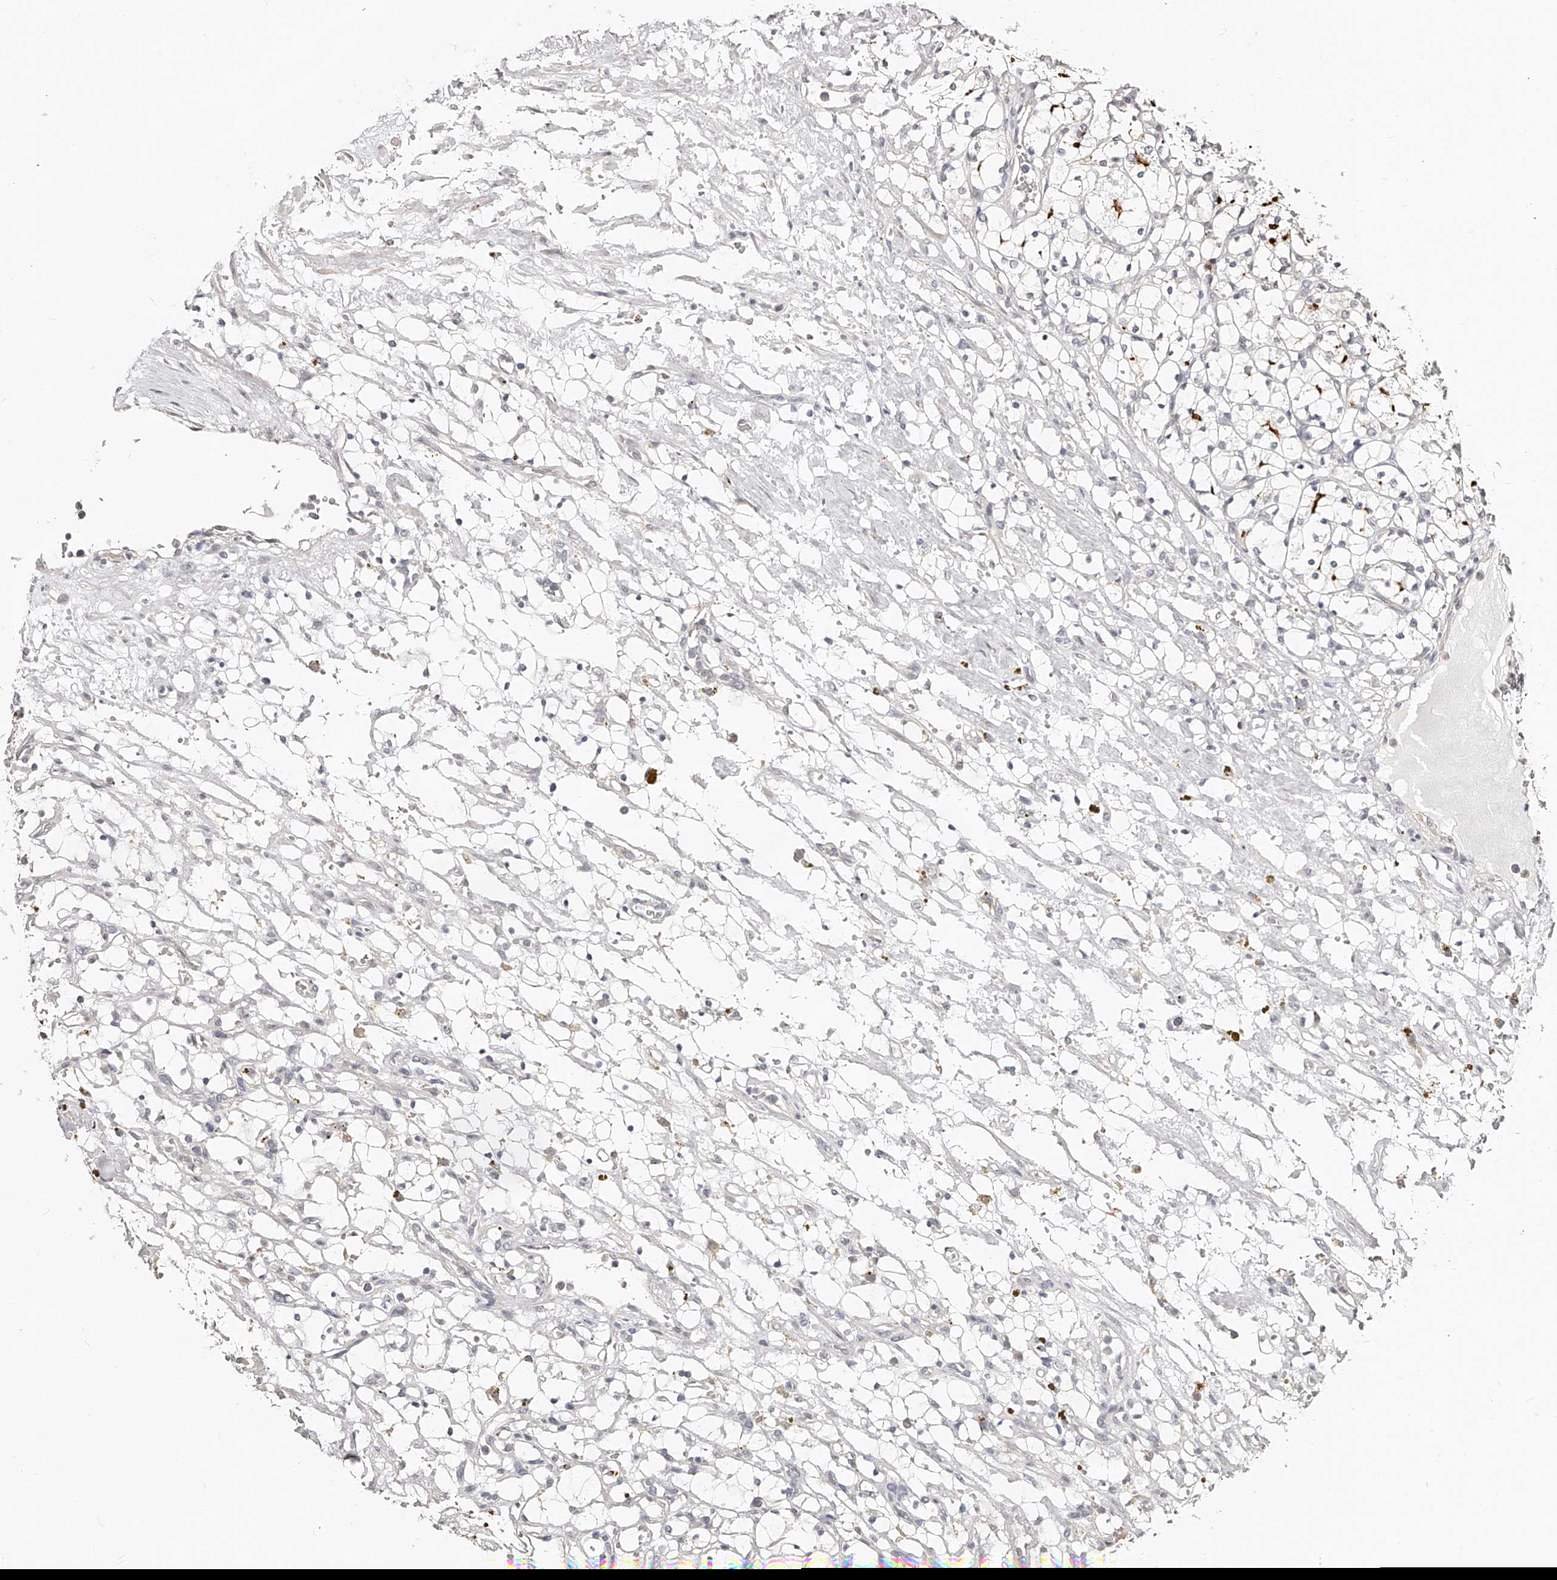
{"staining": {"intensity": "negative", "quantity": "none", "location": "none"}, "tissue": "renal cancer", "cell_type": "Tumor cells", "image_type": "cancer", "snomed": [{"axis": "morphology", "description": "Adenocarcinoma, NOS"}, {"axis": "topography", "description": "Kidney"}], "caption": "An IHC histopathology image of renal cancer is shown. There is no staining in tumor cells of renal cancer. (Brightfield microscopy of DAB immunohistochemistry at high magnification).", "gene": "ZNF789", "patient": {"sex": "female", "age": 69}}